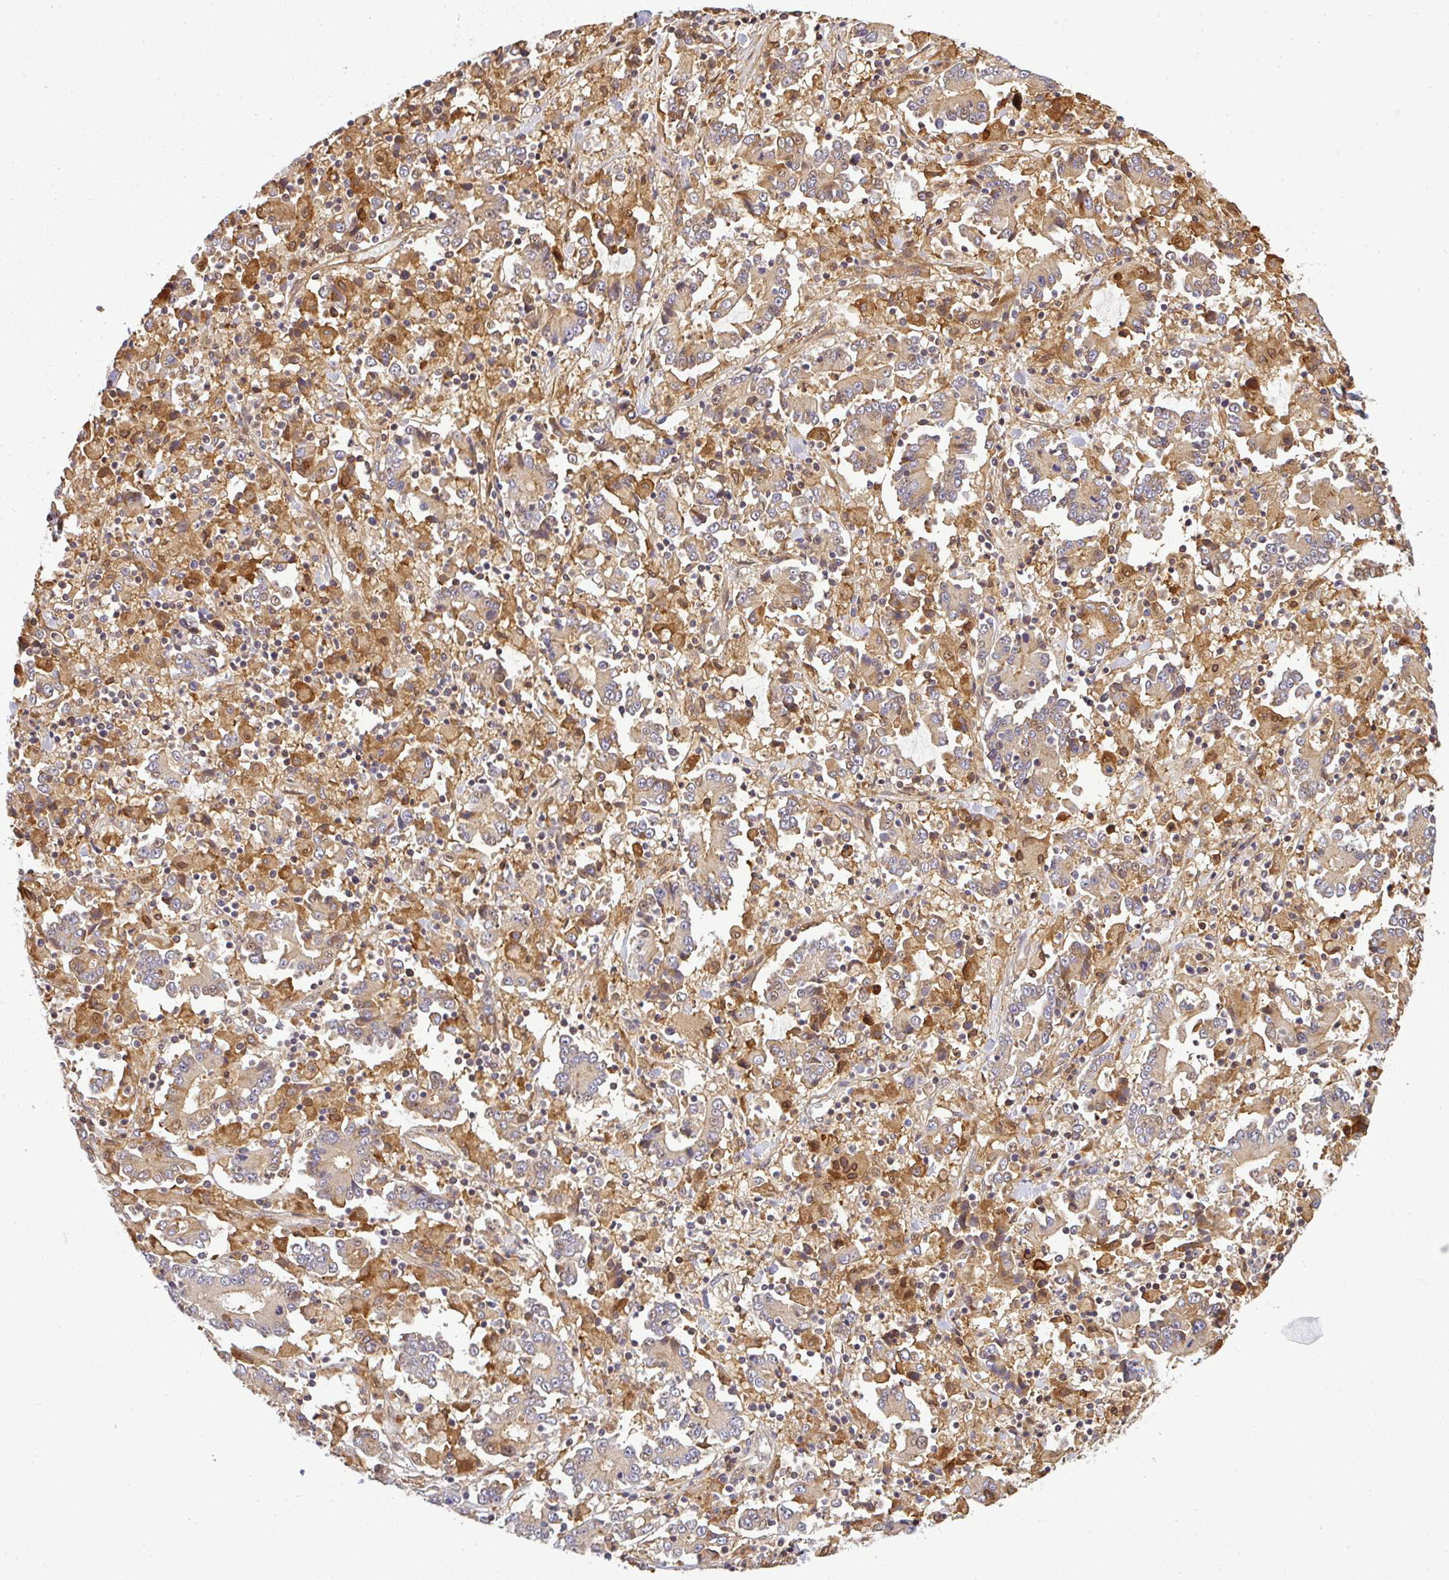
{"staining": {"intensity": "weak", "quantity": "<25%", "location": "cytoplasmic/membranous"}, "tissue": "stomach cancer", "cell_type": "Tumor cells", "image_type": "cancer", "snomed": [{"axis": "morphology", "description": "Adenocarcinoma, NOS"}, {"axis": "topography", "description": "Stomach, upper"}], "caption": "An IHC histopathology image of stomach adenocarcinoma is shown. There is no staining in tumor cells of stomach adenocarcinoma.", "gene": "FAM153A", "patient": {"sex": "male", "age": 68}}